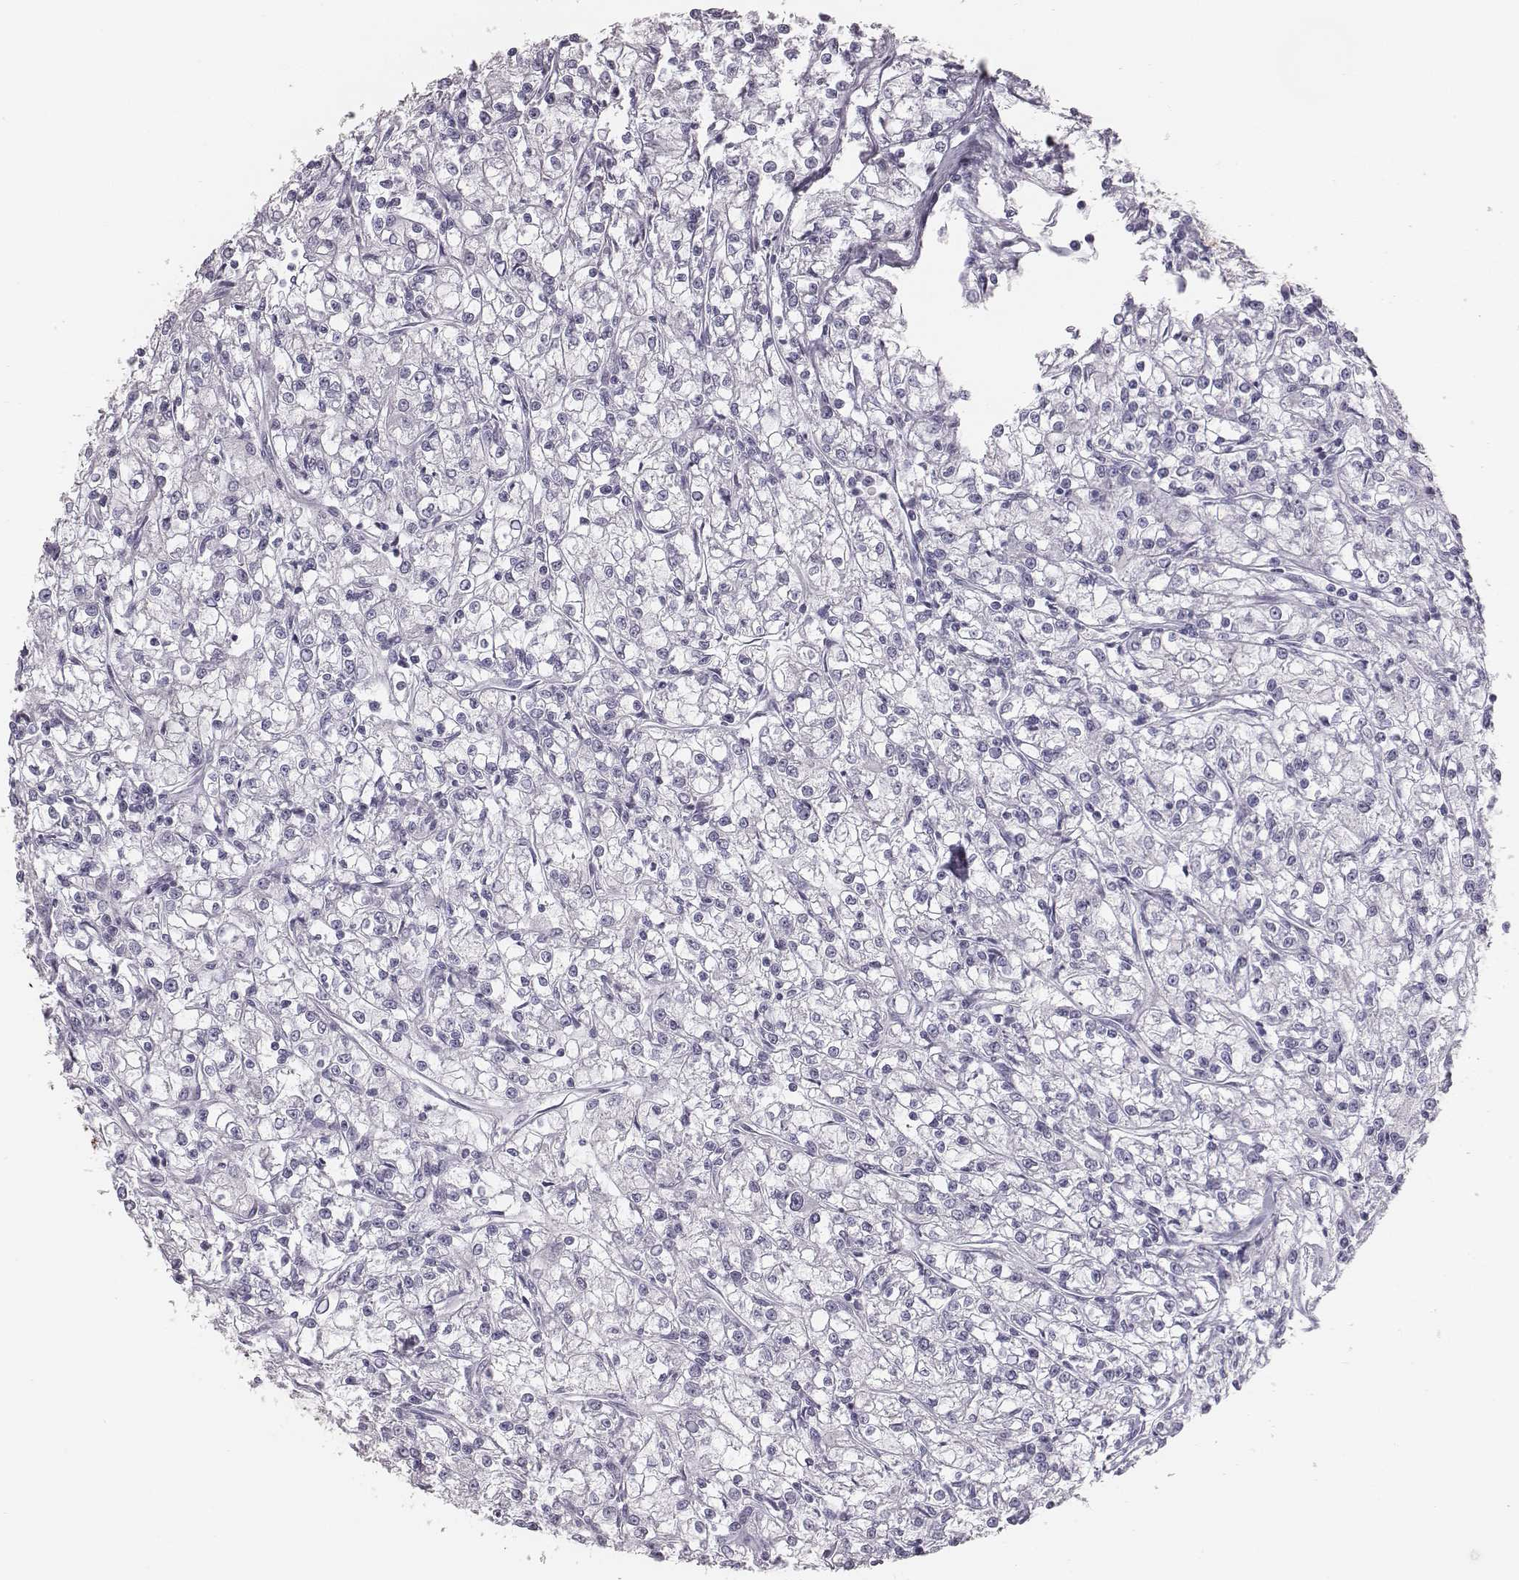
{"staining": {"intensity": "negative", "quantity": "none", "location": "none"}, "tissue": "renal cancer", "cell_type": "Tumor cells", "image_type": "cancer", "snomed": [{"axis": "morphology", "description": "Adenocarcinoma, NOS"}, {"axis": "topography", "description": "Kidney"}], "caption": "This is a histopathology image of immunohistochemistry (IHC) staining of adenocarcinoma (renal), which shows no positivity in tumor cells.", "gene": "C6orf58", "patient": {"sex": "female", "age": 59}}